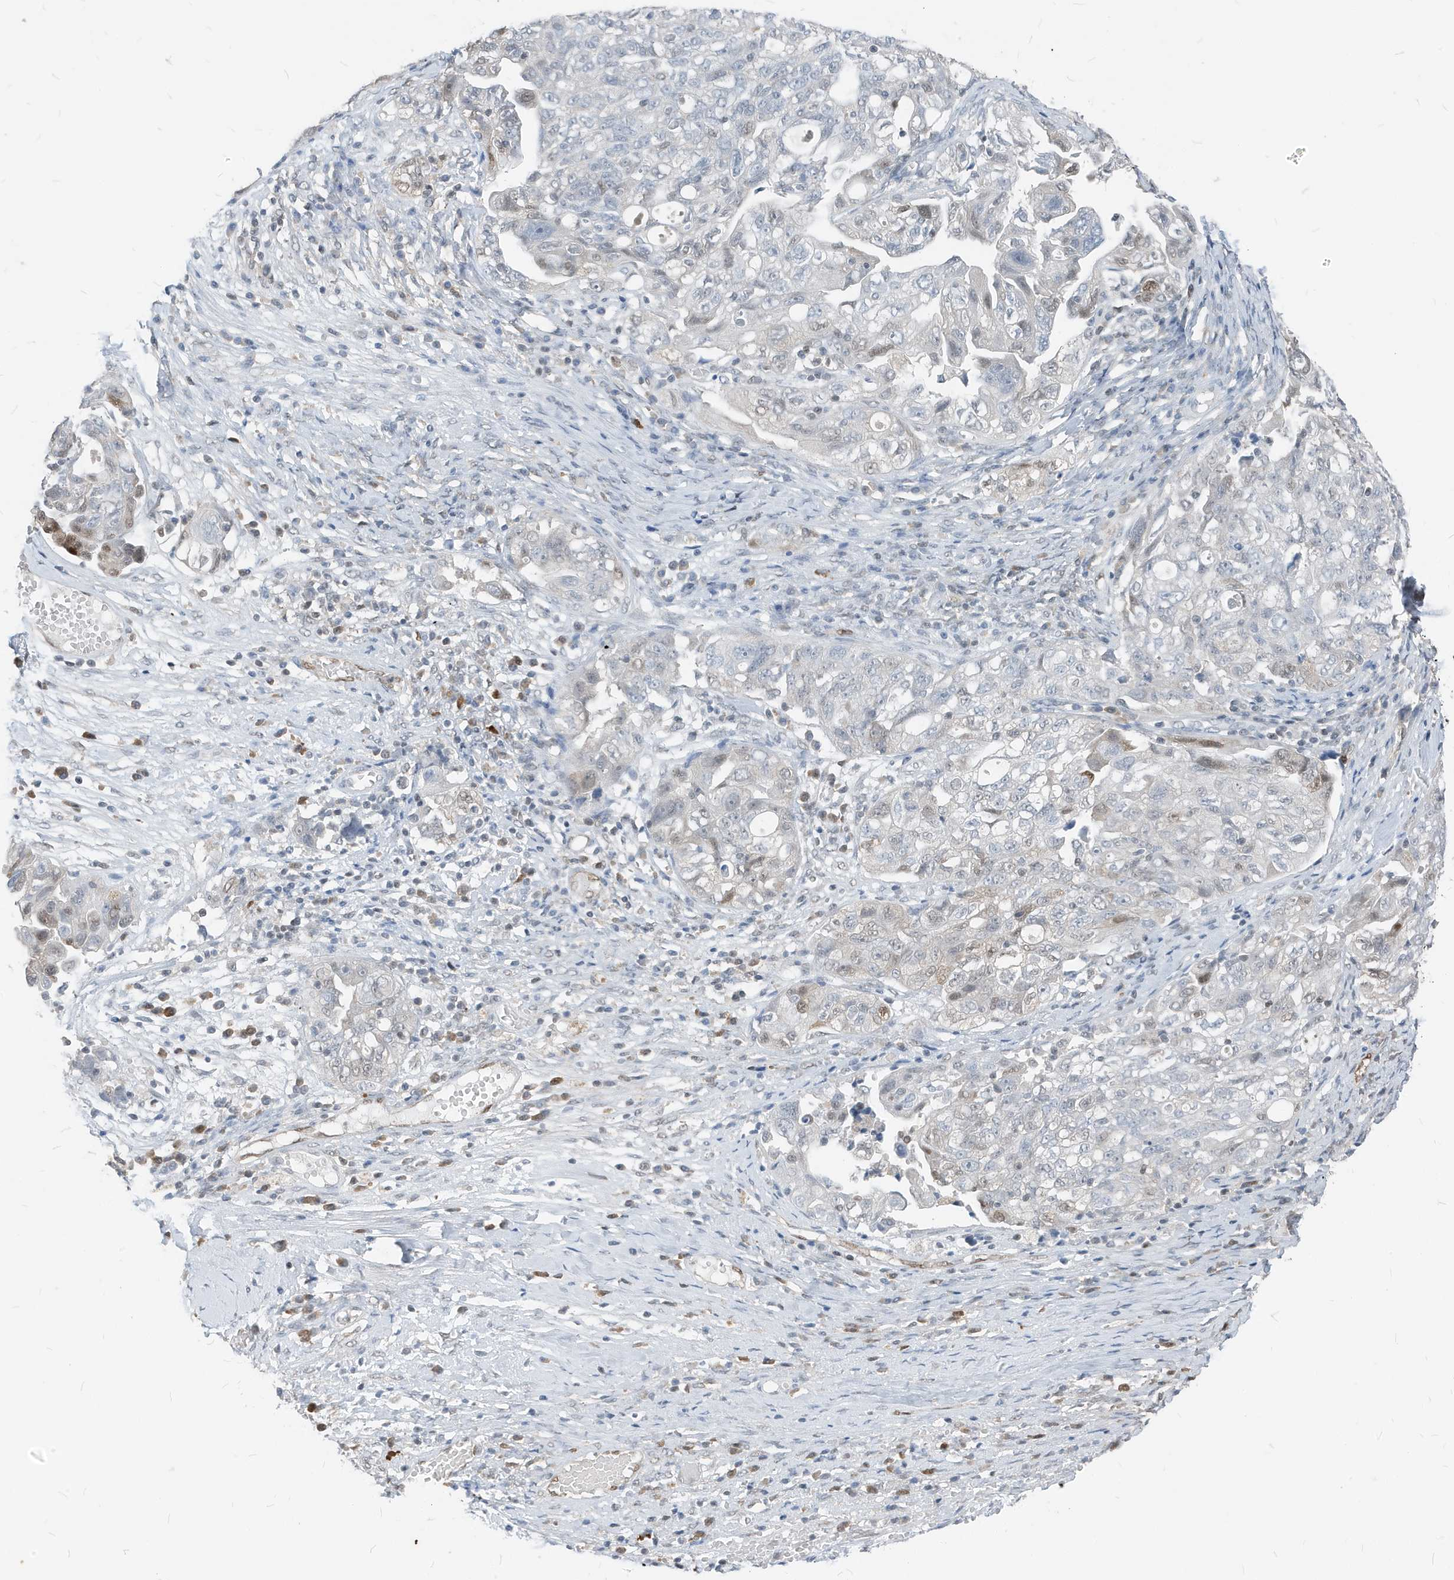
{"staining": {"intensity": "weak", "quantity": "<25%", "location": "nuclear"}, "tissue": "ovarian cancer", "cell_type": "Tumor cells", "image_type": "cancer", "snomed": [{"axis": "morphology", "description": "Carcinoma, NOS"}, {"axis": "morphology", "description": "Cystadenocarcinoma, serous, NOS"}, {"axis": "topography", "description": "Ovary"}], "caption": "Carcinoma (ovarian) was stained to show a protein in brown. There is no significant staining in tumor cells.", "gene": "NCOA7", "patient": {"sex": "female", "age": 69}}